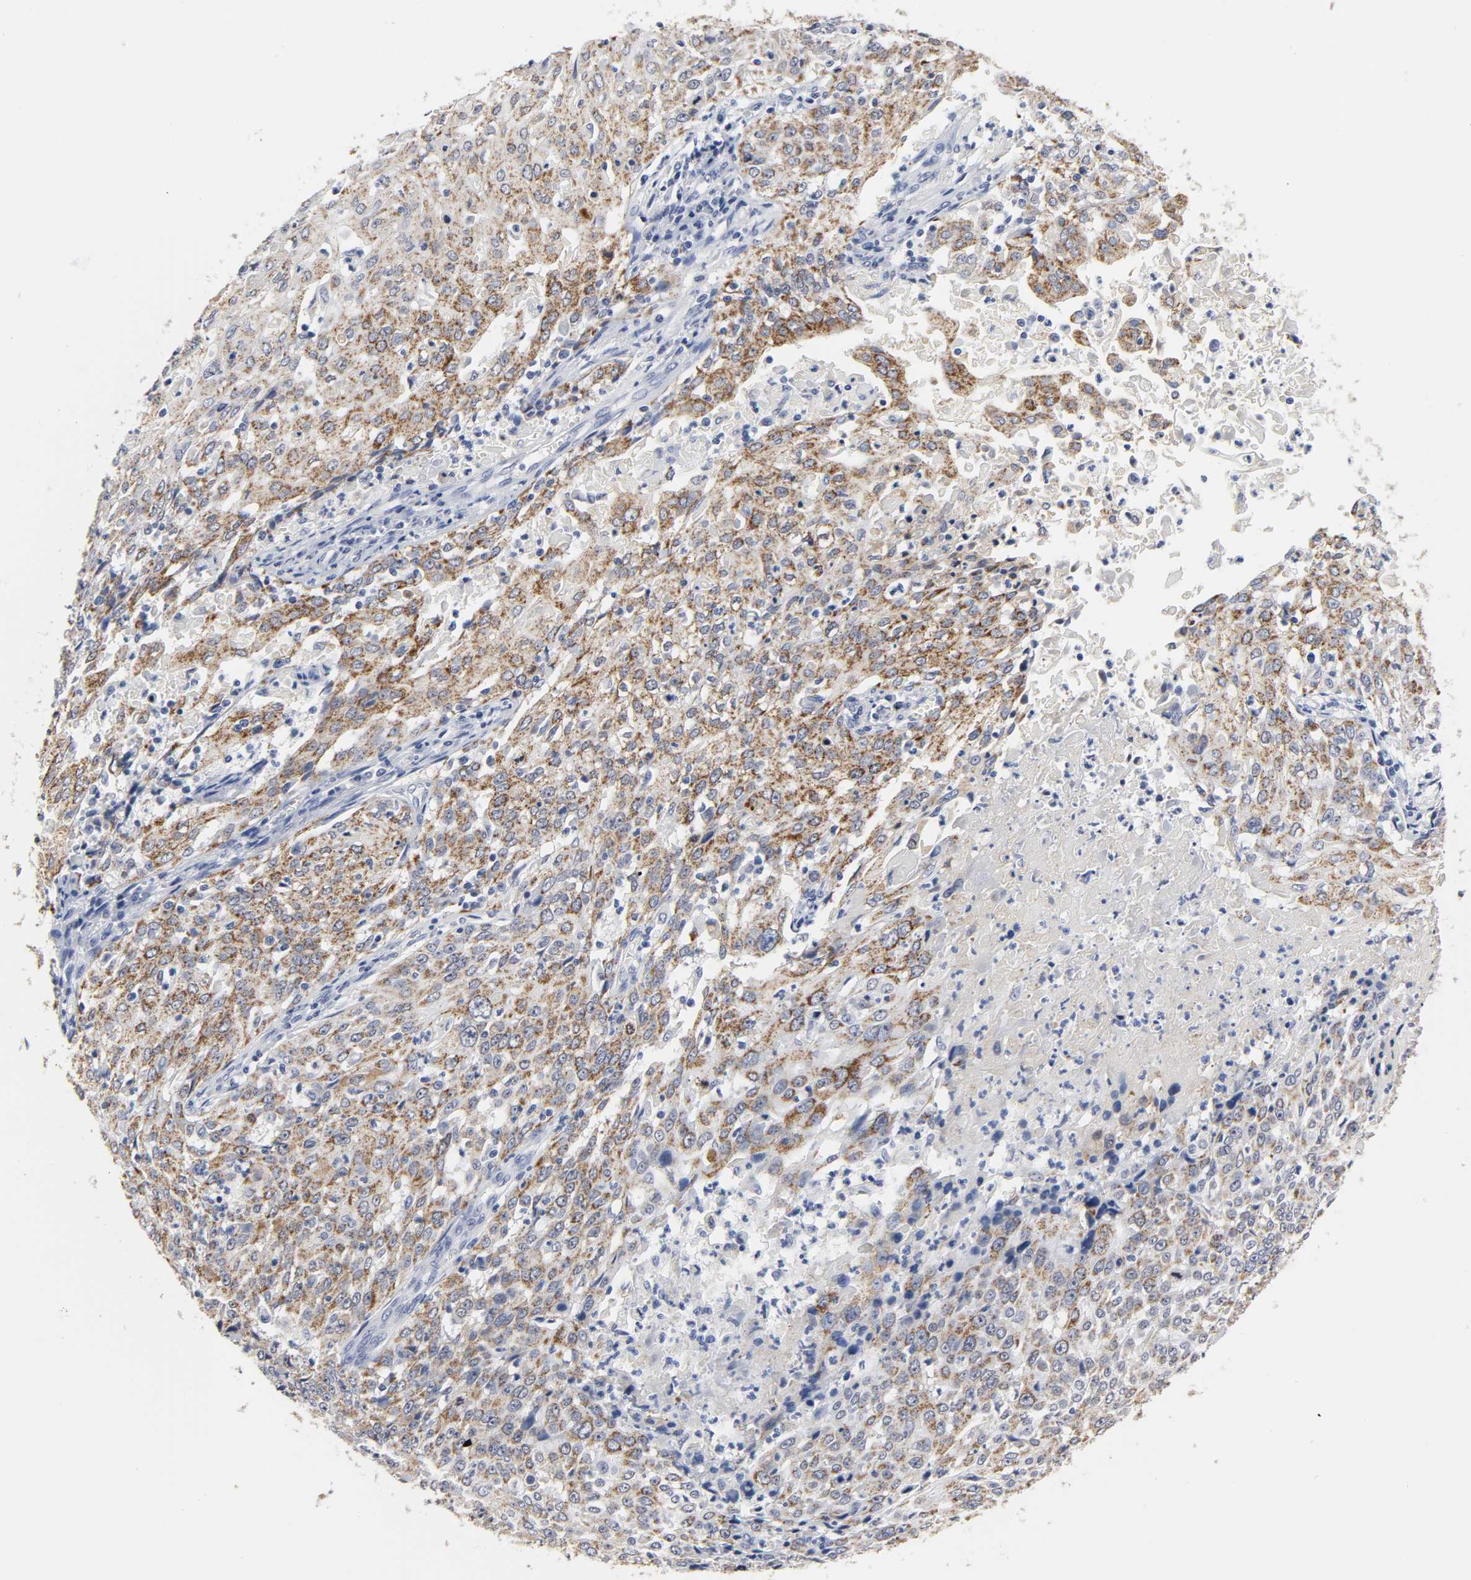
{"staining": {"intensity": "moderate", "quantity": ">75%", "location": "cytoplasmic/membranous"}, "tissue": "cervical cancer", "cell_type": "Tumor cells", "image_type": "cancer", "snomed": [{"axis": "morphology", "description": "Squamous cell carcinoma, NOS"}, {"axis": "topography", "description": "Cervix"}], "caption": "A brown stain shows moderate cytoplasmic/membranous positivity of a protein in human cervical cancer tumor cells.", "gene": "GRHL2", "patient": {"sex": "female", "age": 39}}